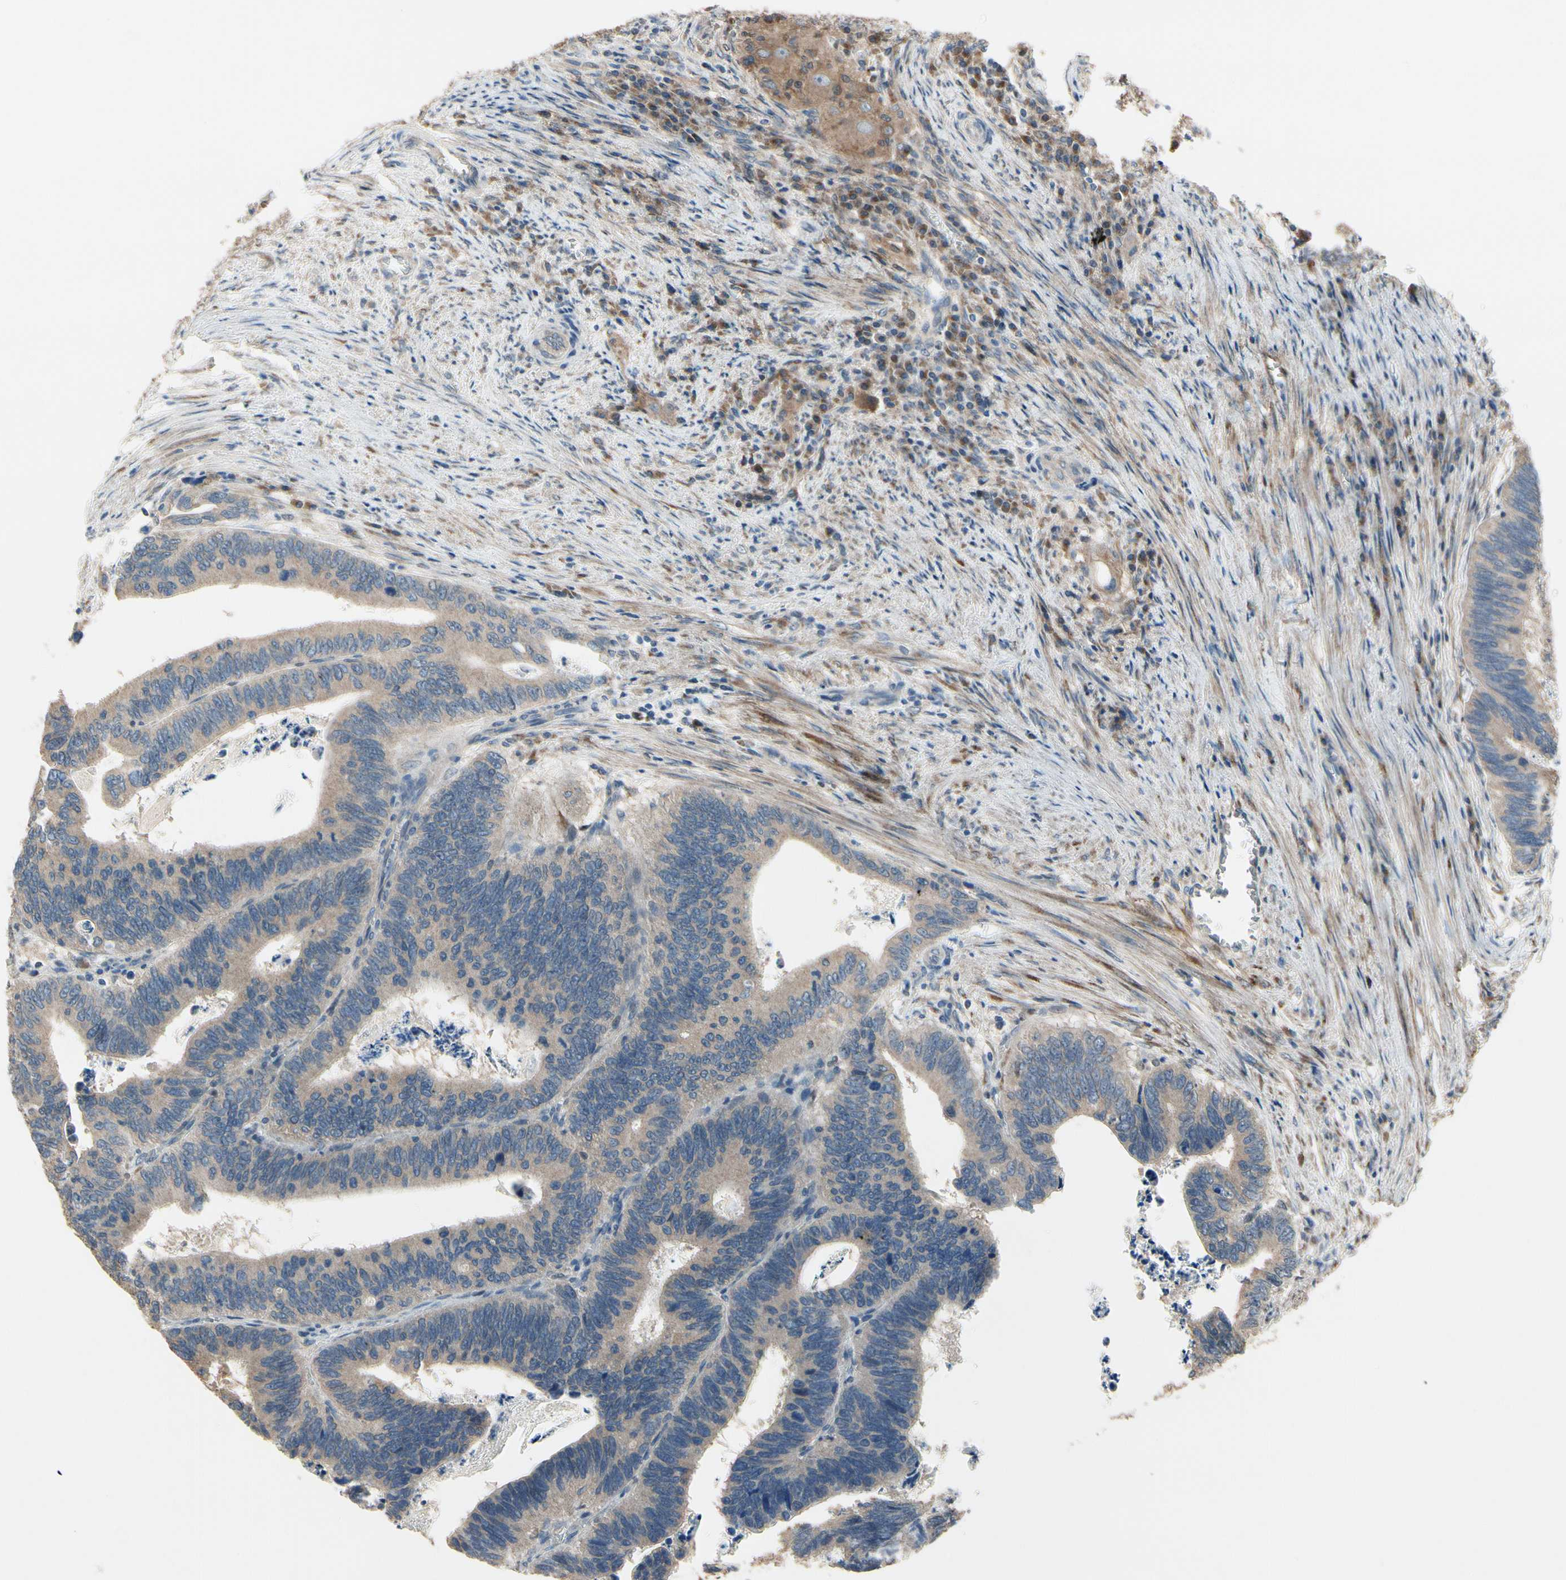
{"staining": {"intensity": "moderate", "quantity": ">75%", "location": "cytoplasmic/membranous"}, "tissue": "colorectal cancer", "cell_type": "Tumor cells", "image_type": "cancer", "snomed": [{"axis": "morphology", "description": "Adenocarcinoma, NOS"}, {"axis": "topography", "description": "Colon"}], "caption": "High-magnification brightfield microscopy of colorectal cancer stained with DAB (3,3'-diaminobenzidine) (brown) and counterstained with hematoxylin (blue). tumor cells exhibit moderate cytoplasmic/membranous expression is appreciated in about>75% of cells.", "gene": "CGREF1", "patient": {"sex": "male", "age": 72}}